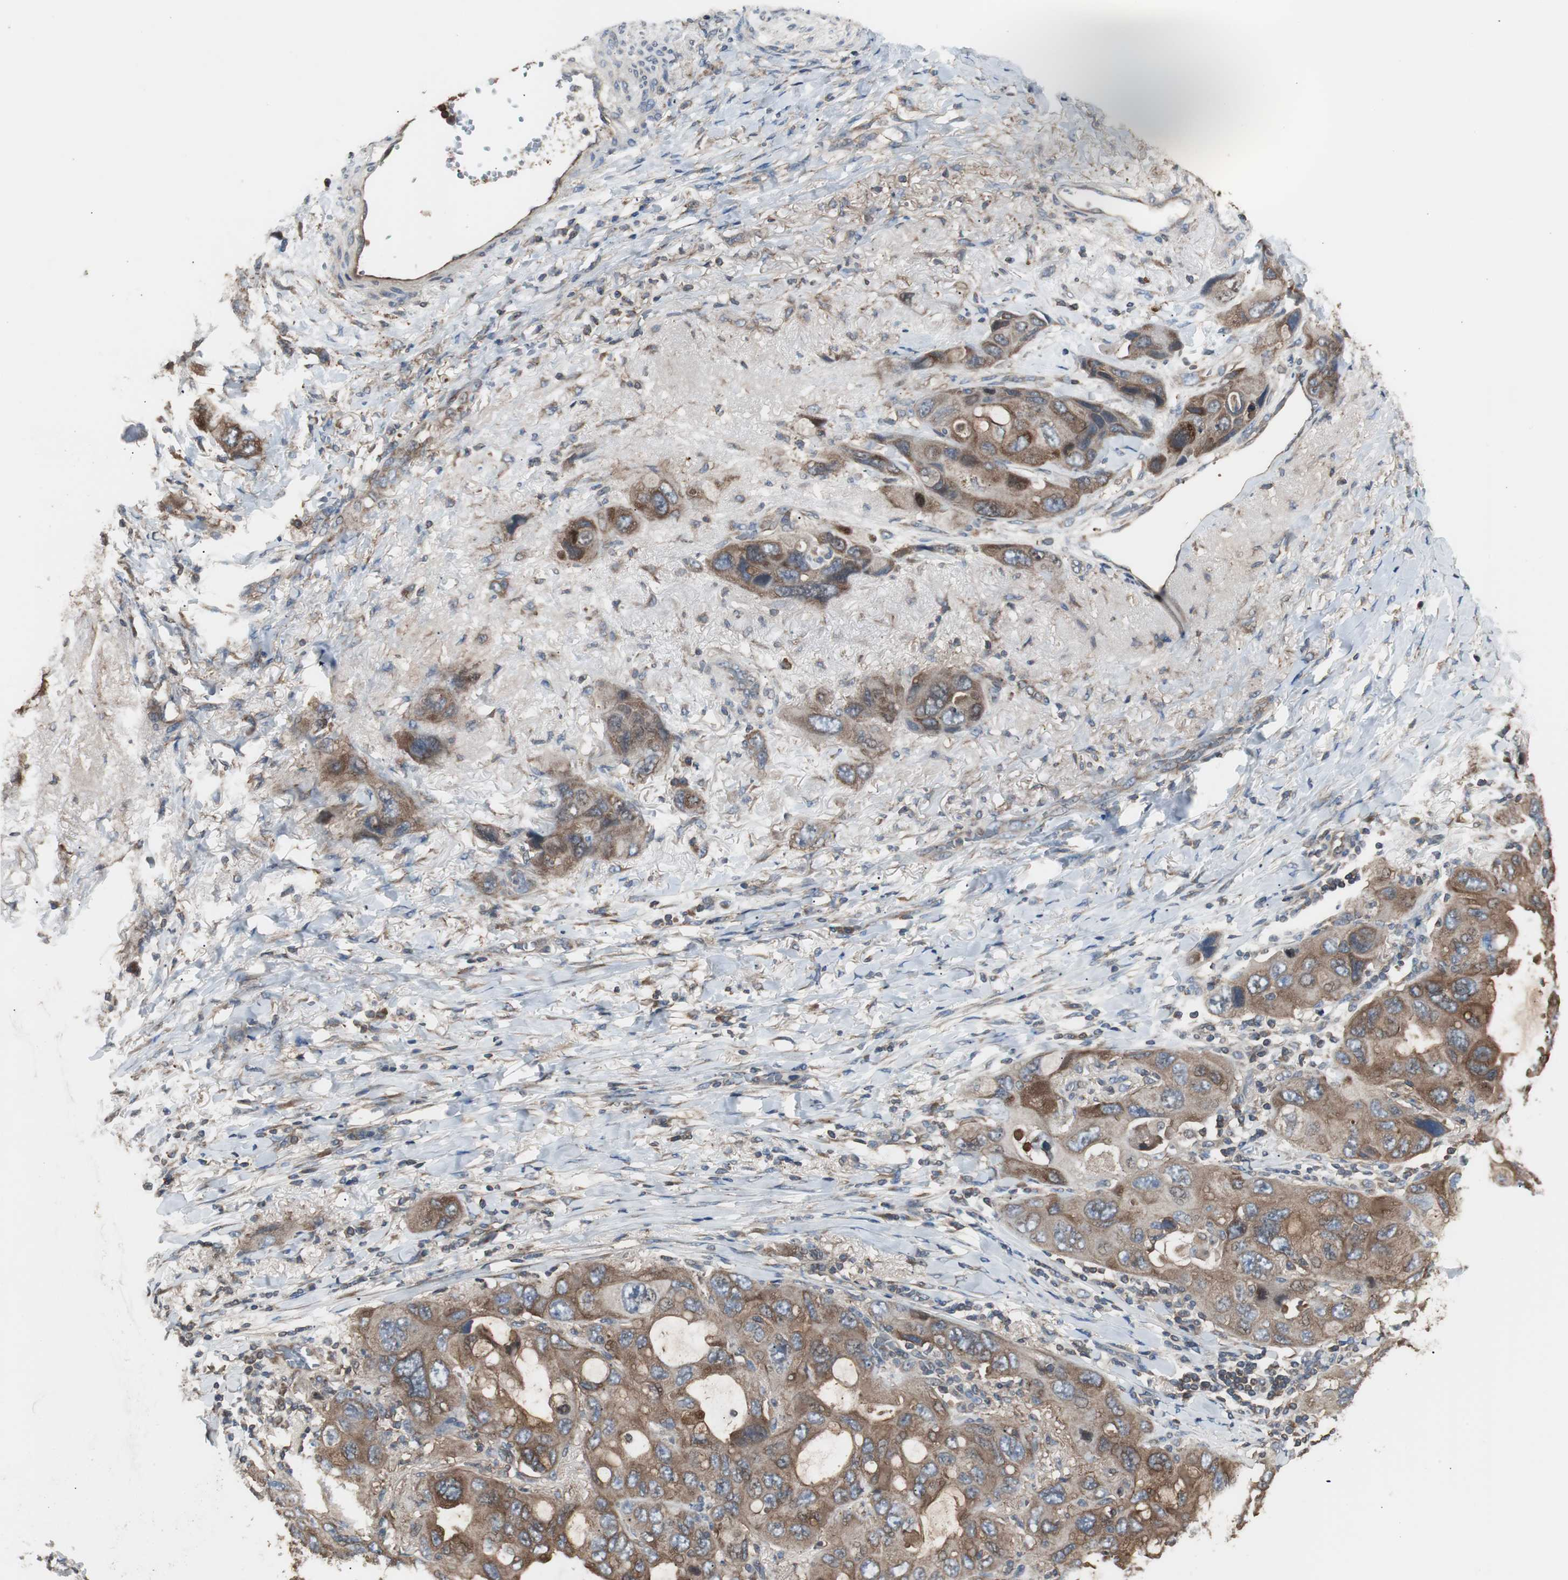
{"staining": {"intensity": "moderate", "quantity": ">75%", "location": "cytoplasmic/membranous"}, "tissue": "lung cancer", "cell_type": "Tumor cells", "image_type": "cancer", "snomed": [{"axis": "morphology", "description": "Squamous cell carcinoma, NOS"}, {"axis": "topography", "description": "Lung"}], "caption": "This image demonstrates immunohistochemistry (IHC) staining of human lung squamous cell carcinoma, with medium moderate cytoplasmic/membranous positivity in approximately >75% of tumor cells.", "gene": "CAPNS1", "patient": {"sex": "female", "age": 73}}